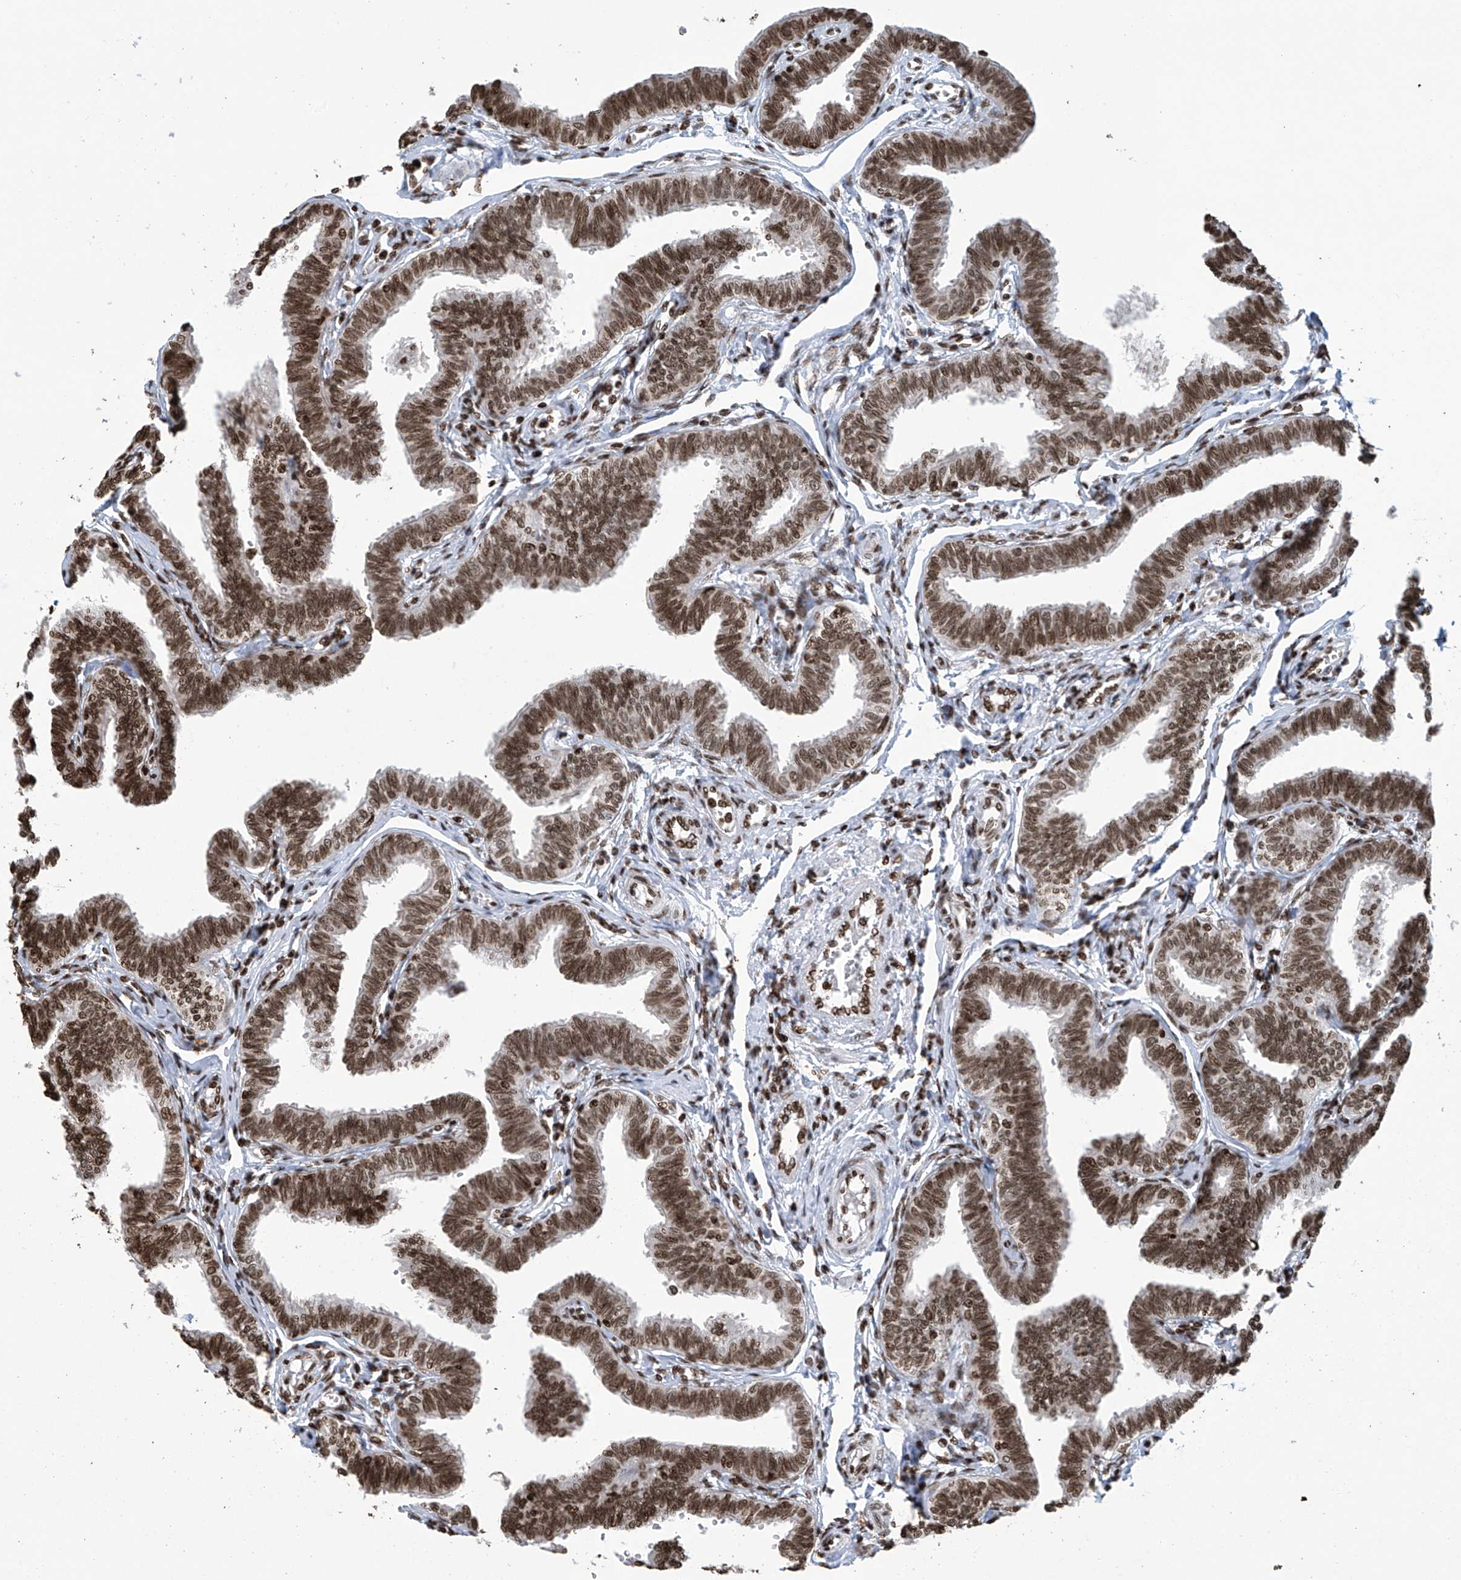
{"staining": {"intensity": "strong", "quantity": ">75%", "location": "nuclear"}, "tissue": "fallopian tube", "cell_type": "Glandular cells", "image_type": "normal", "snomed": [{"axis": "morphology", "description": "Normal tissue, NOS"}, {"axis": "topography", "description": "Fallopian tube"}, {"axis": "topography", "description": "Ovary"}], "caption": "Fallopian tube stained with immunohistochemistry reveals strong nuclear expression in approximately >75% of glandular cells. The protein is shown in brown color, while the nuclei are stained blue.", "gene": "H4C16", "patient": {"sex": "female", "age": 23}}